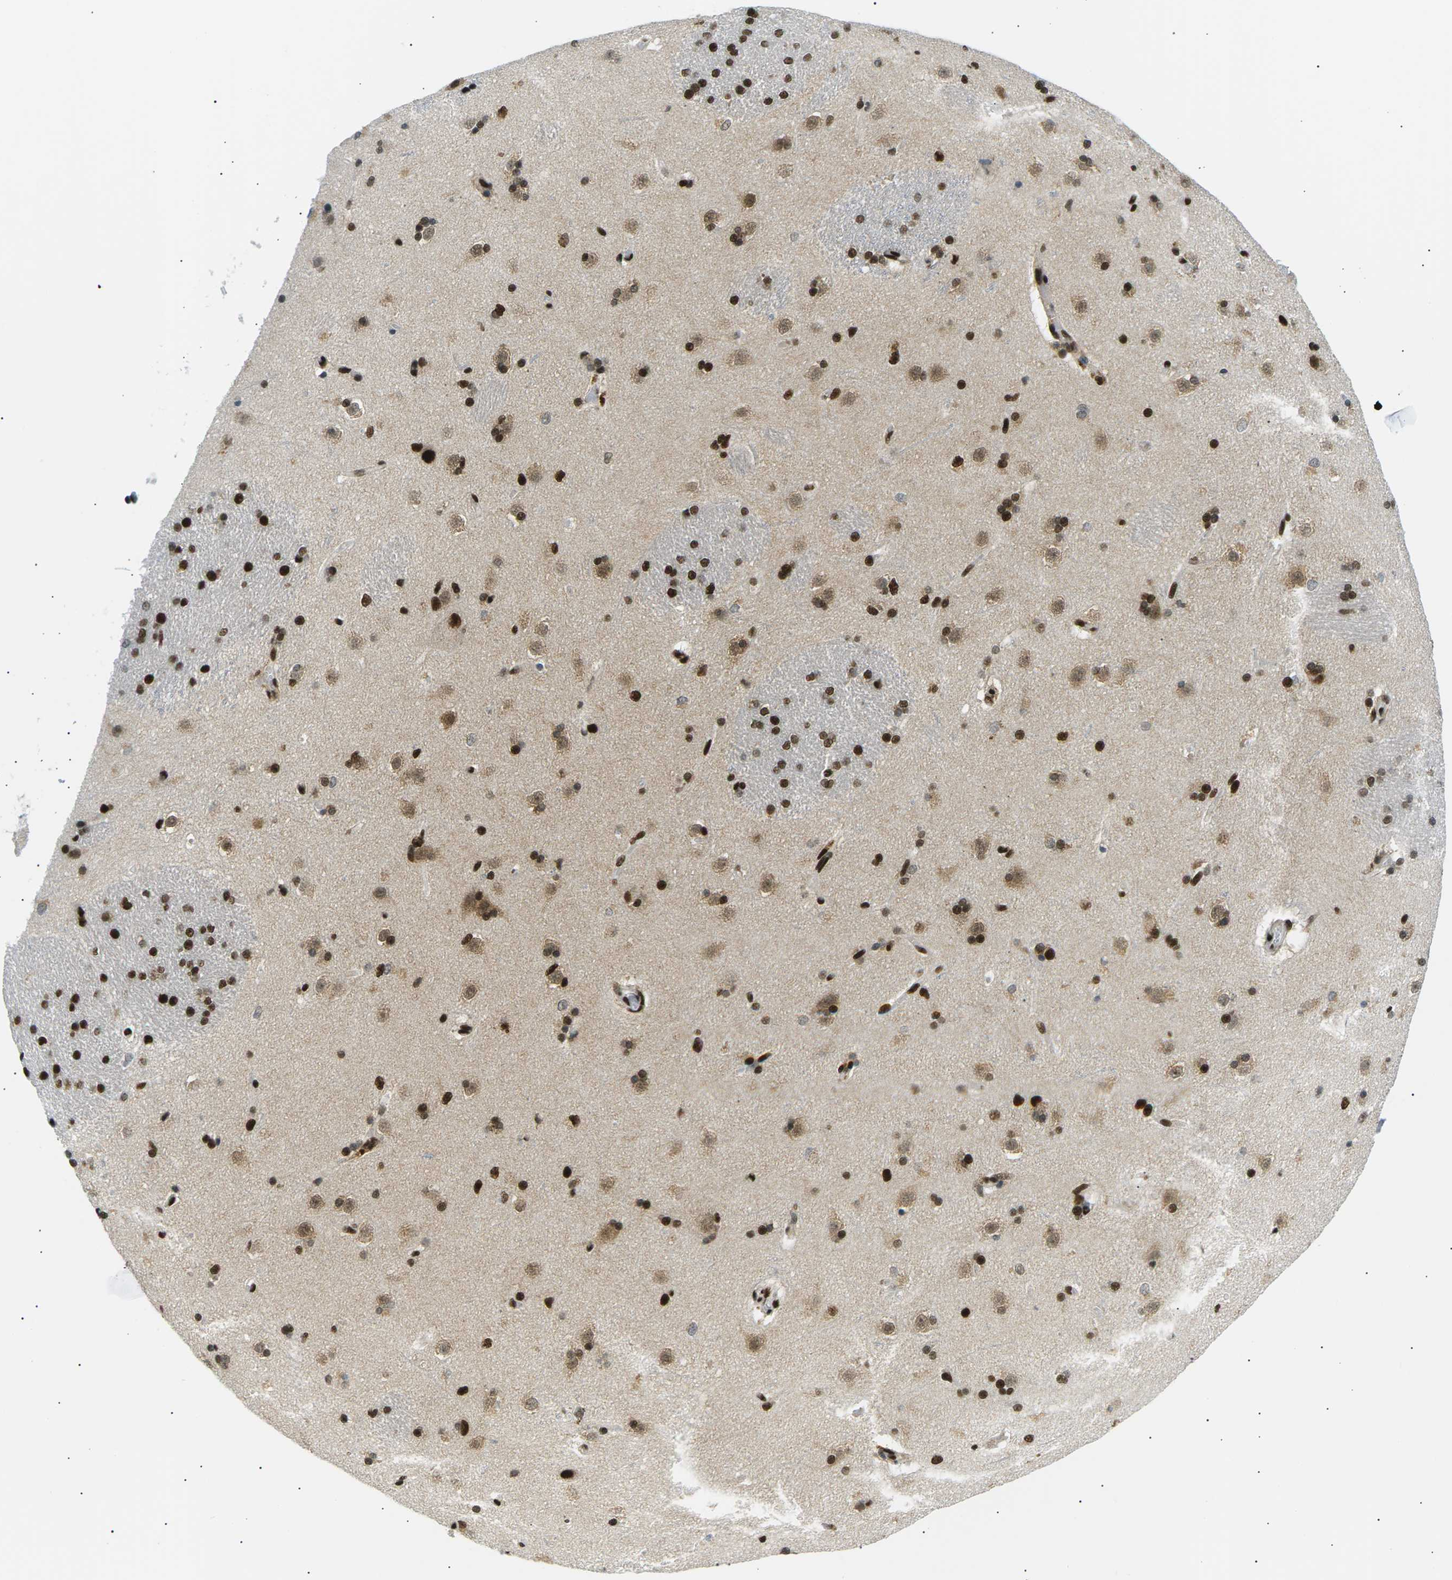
{"staining": {"intensity": "strong", "quantity": ">75%", "location": "nuclear"}, "tissue": "caudate", "cell_type": "Glial cells", "image_type": "normal", "snomed": [{"axis": "morphology", "description": "Normal tissue, NOS"}, {"axis": "topography", "description": "Lateral ventricle wall"}], "caption": "An immunohistochemistry micrograph of unremarkable tissue is shown. Protein staining in brown highlights strong nuclear positivity in caudate within glial cells.", "gene": "RPA2", "patient": {"sex": "female", "age": 19}}